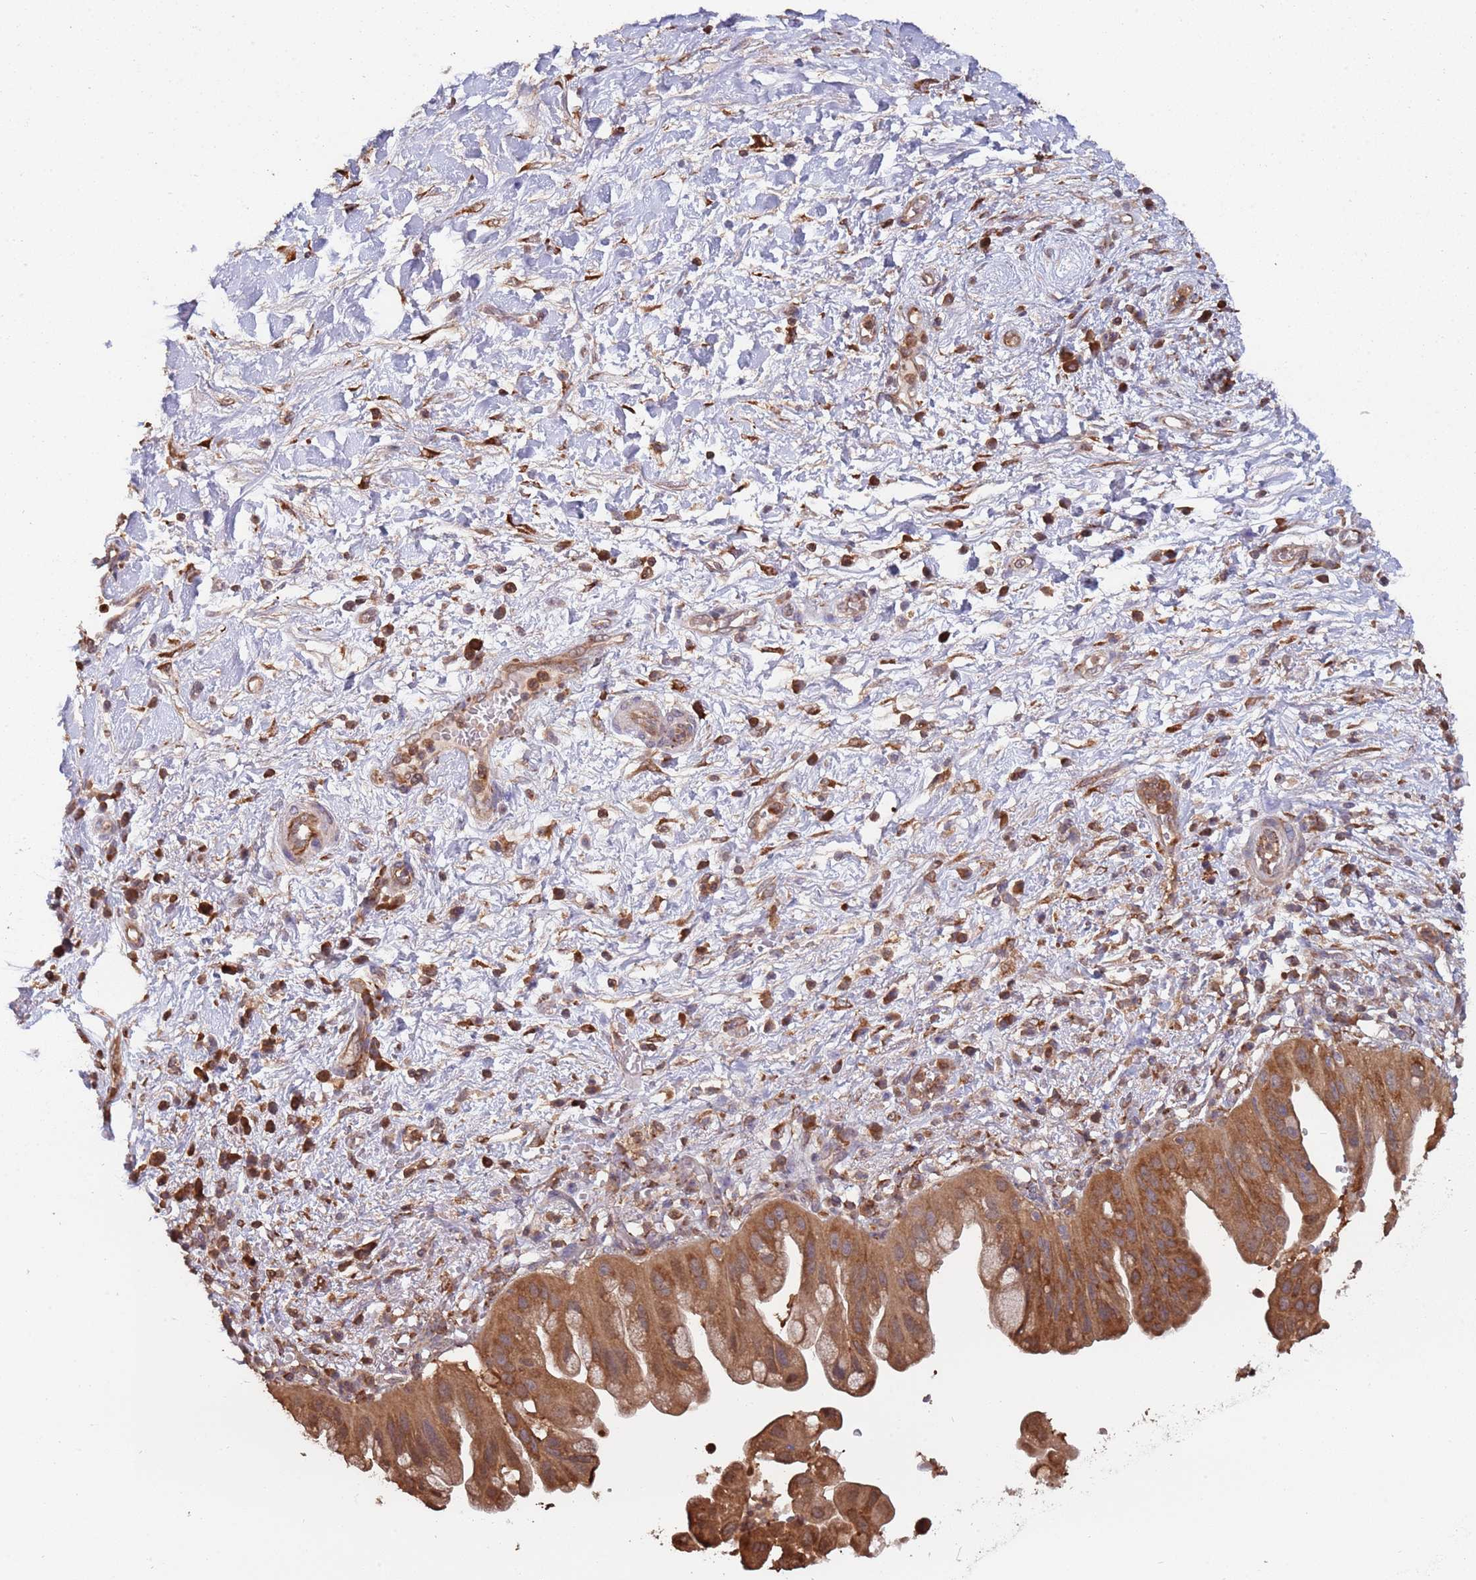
{"staining": {"intensity": "strong", "quantity": ">75%", "location": "cytoplasmic/membranous"}, "tissue": "pancreatic cancer", "cell_type": "Tumor cells", "image_type": "cancer", "snomed": [{"axis": "morphology", "description": "Adenocarcinoma, NOS"}, {"axis": "topography", "description": "Pancreas"}], "caption": "Pancreatic cancer (adenocarcinoma) stained with DAB (3,3'-diaminobenzidine) immunohistochemistry (IHC) shows high levels of strong cytoplasmic/membranous expression in about >75% of tumor cells. (brown staining indicates protein expression, while blue staining denotes nuclei).", "gene": "COG4", "patient": {"sex": "male", "age": 68}}